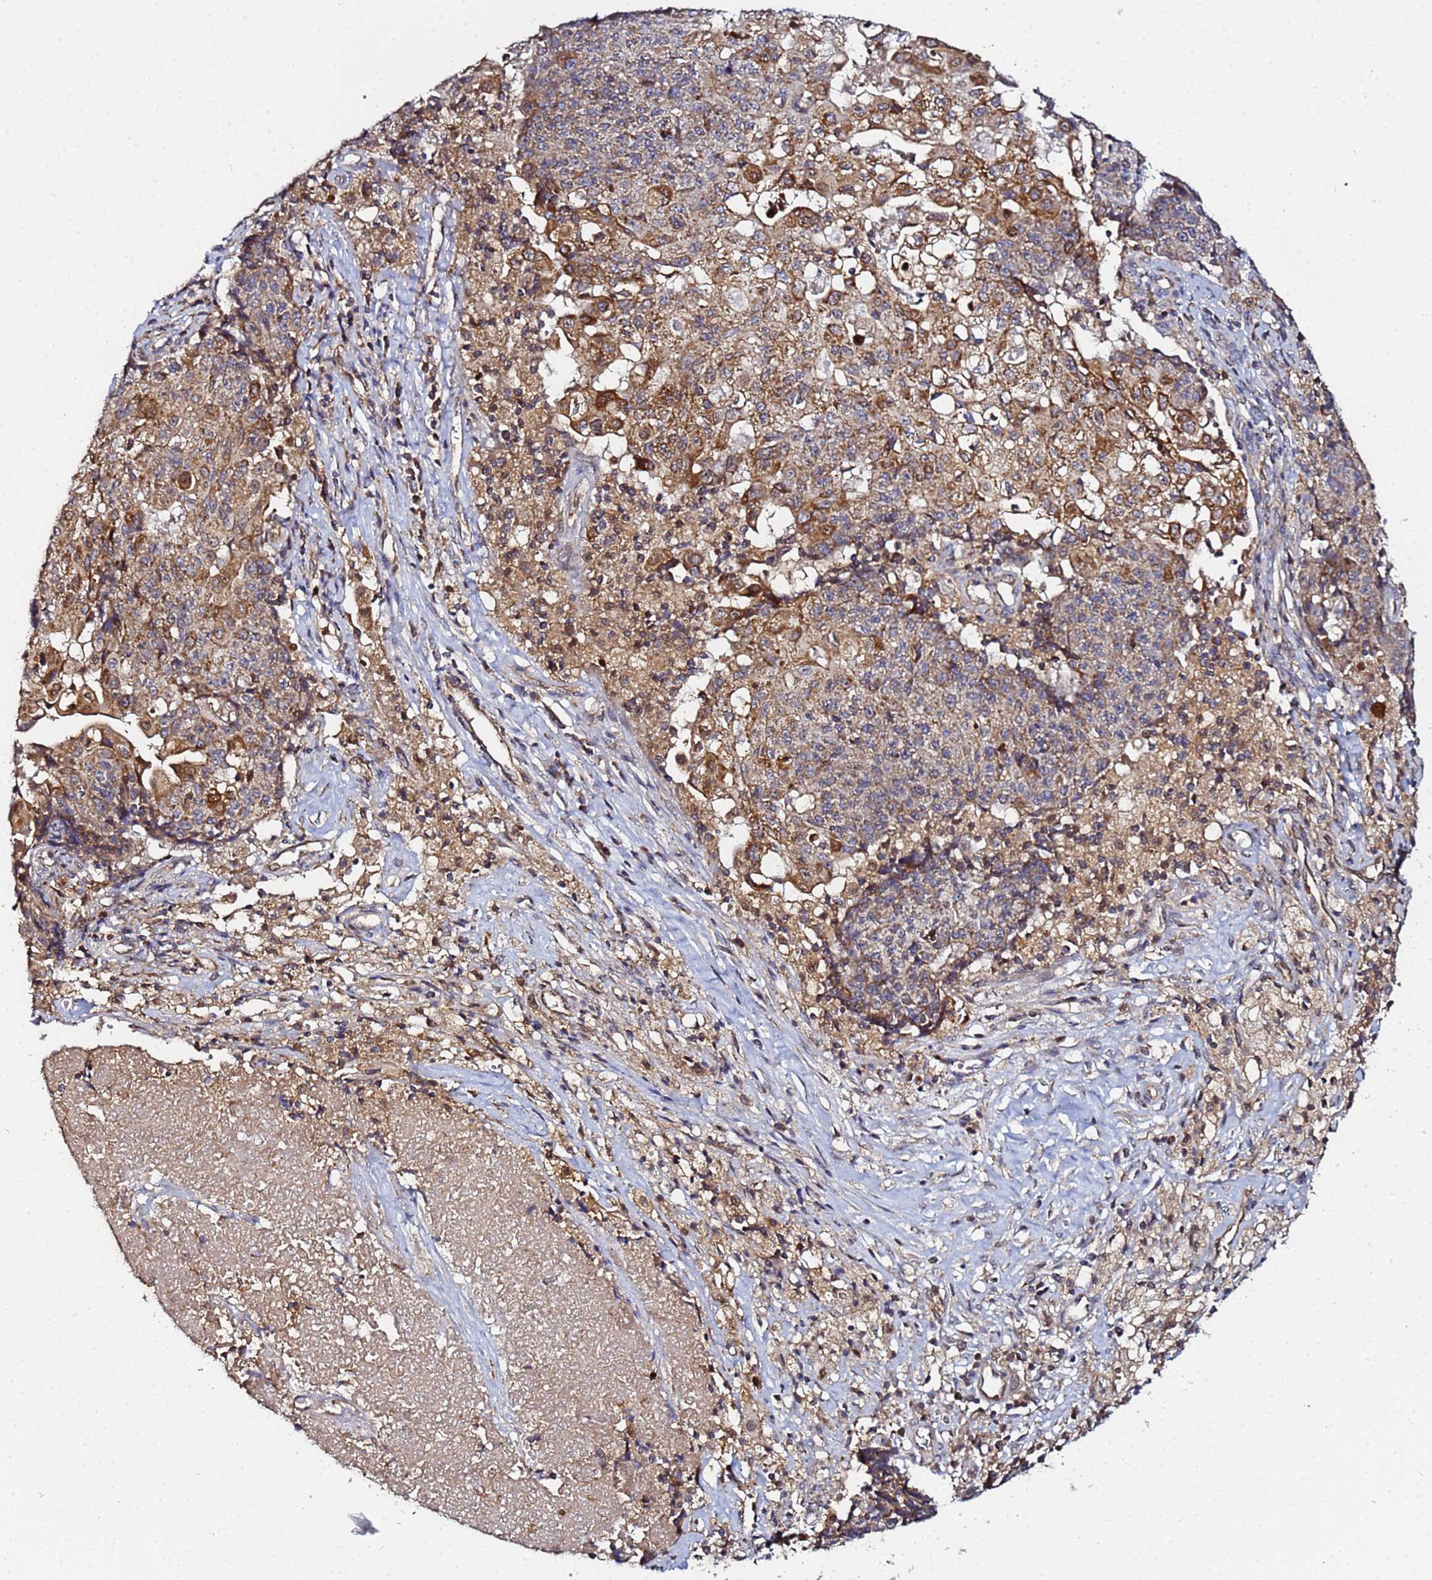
{"staining": {"intensity": "moderate", "quantity": "25%-75%", "location": "cytoplasmic/membranous"}, "tissue": "ovarian cancer", "cell_type": "Tumor cells", "image_type": "cancer", "snomed": [{"axis": "morphology", "description": "Carcinoma, endometroid"}, {"axis": "topography", "description": "Ovary"}], "caption": "An immunohistochemistry histopathology image of tumor tissue is shown. Protein staining in brown shows moderate cytoplasmic/membranous positivity in ovarian cancer within tumor cells.", "gene": "CCDC127", "patient": {"sex": "female", "age": 42}}